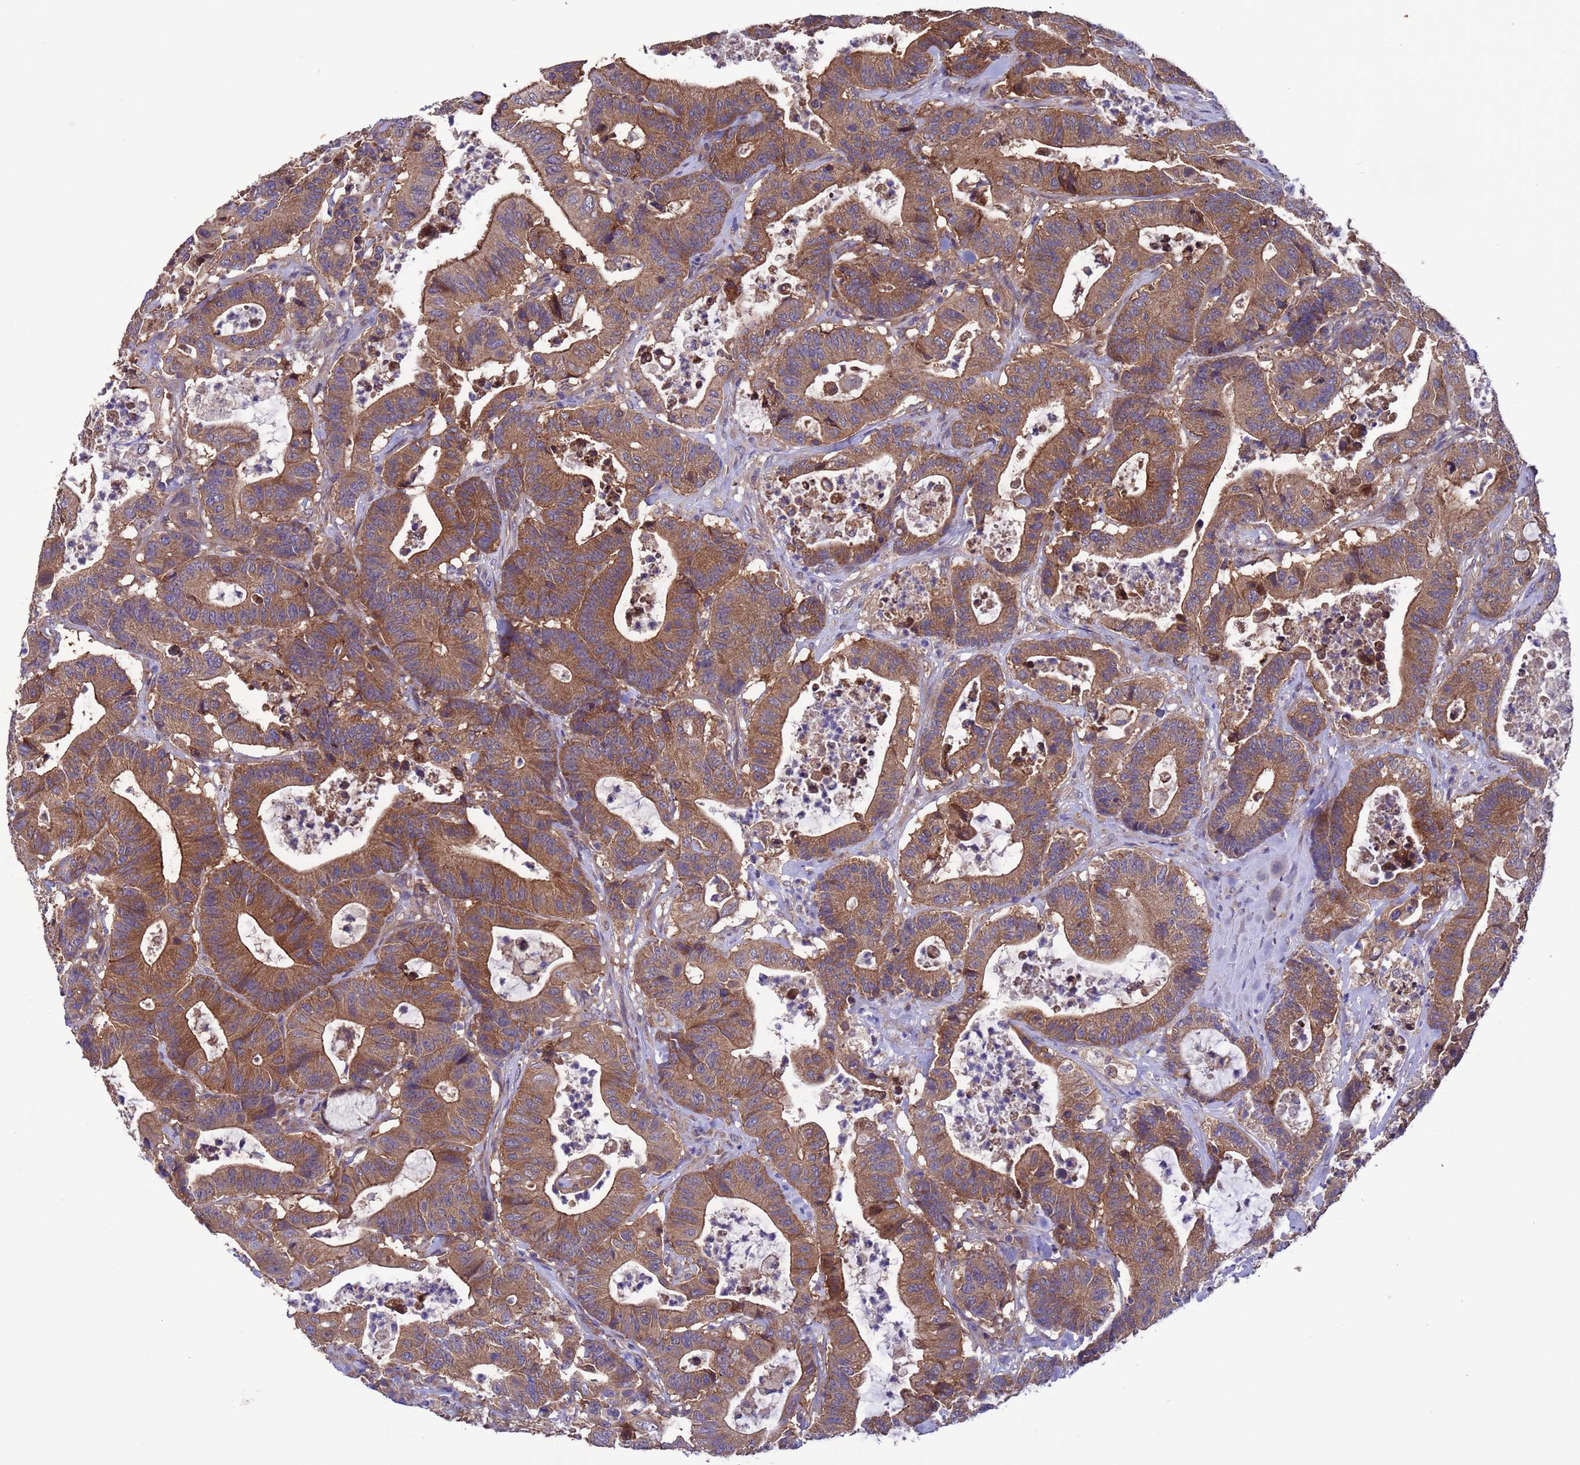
{"staining": {"intensity": "moderate", "quantity": ">75%", "location": "cytoplasmic/membranous"}, "tissue": "colorectal cancer", "cell_type": "Tumor cells", "image_type": "cancer", "snomed": [{"axis": "morphology", "description": "Adenocarcinoma, NOS"}, {"axis": "topography", "description": "Colon"}], "caption": "A photomicrograph of colorectal cancer (adenocarcinoma) stained for a protein shows moderate cytoplasmic/membranous brown staining in tumor cells.", "gene": "ARHGAP12", "patient": {"sex": "female", "age": 84}}